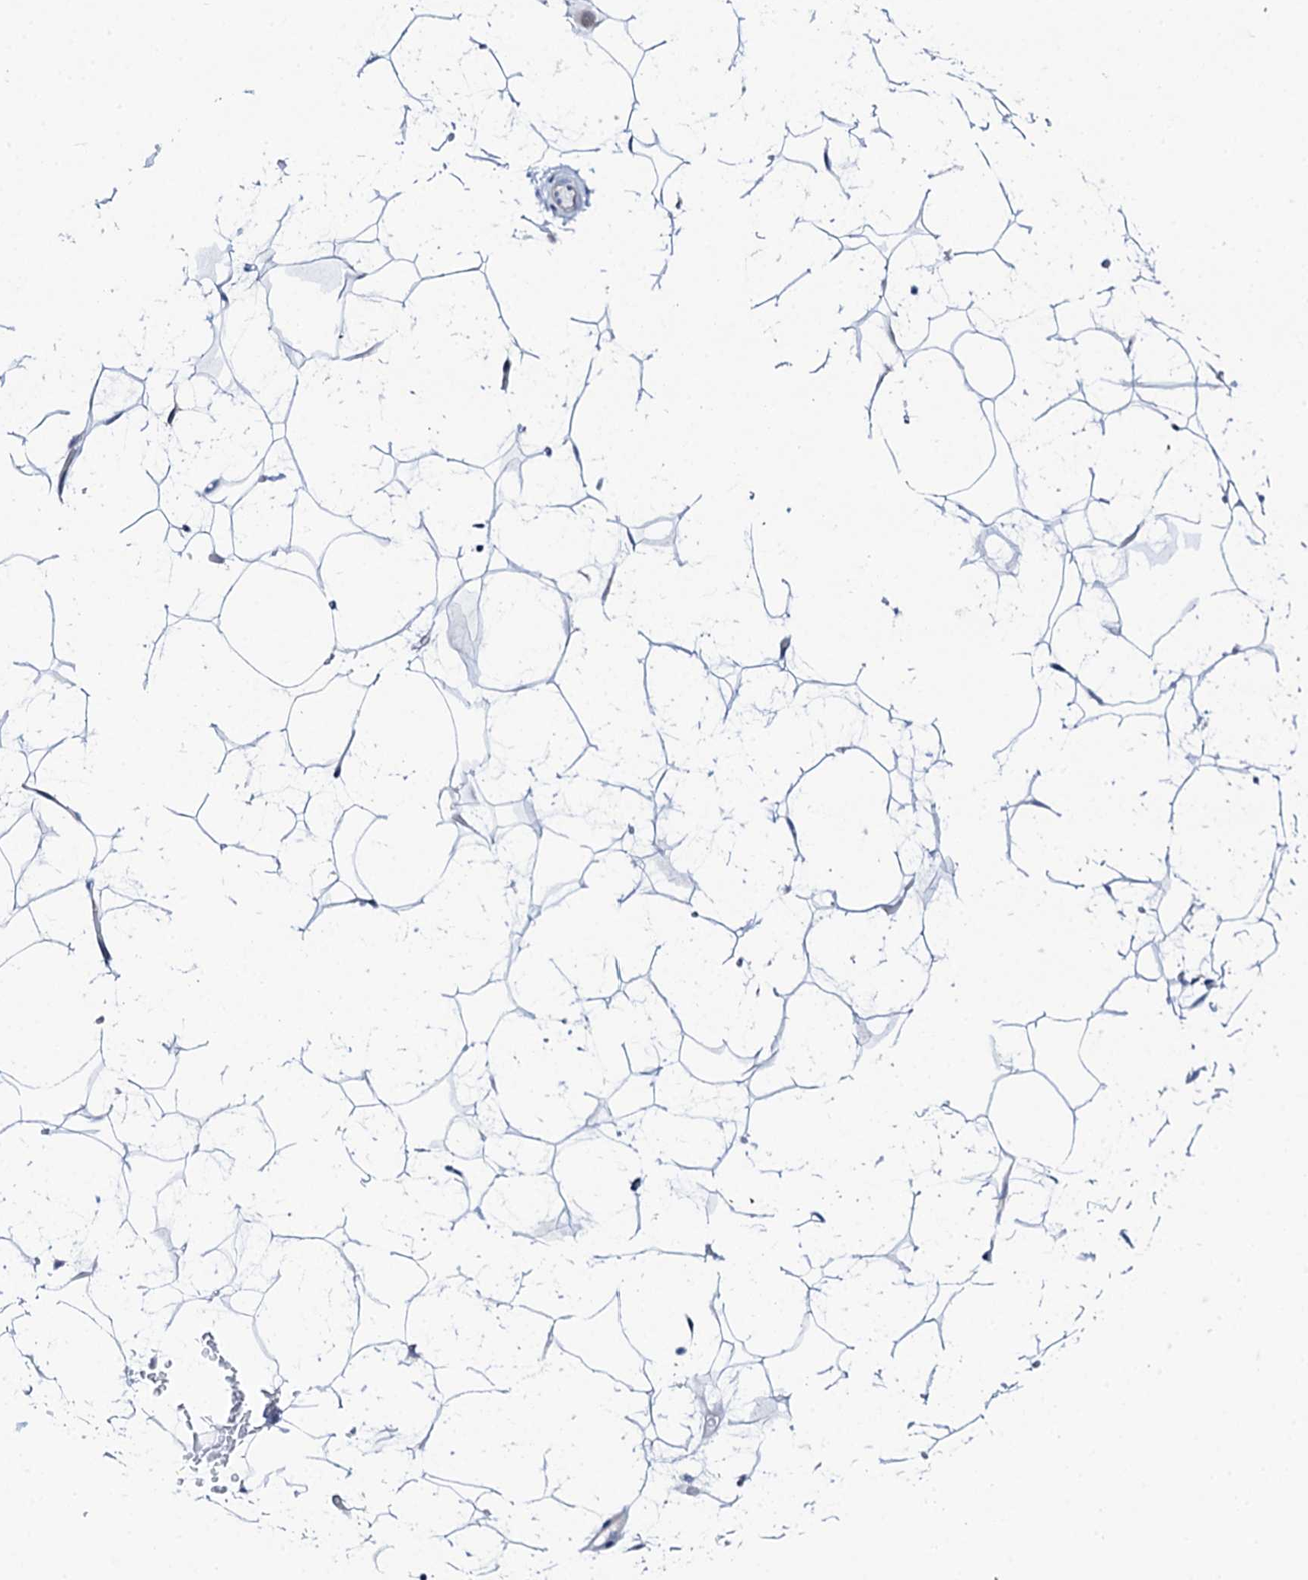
{"staining": {"intensity": "negative", "quantity": "none", "location": "none"}, "tissue": "adipose tissue", "cell_type": "Adipocytes", "image_type": "normal", "snomed": [{"axis": "morphology", "description": "Normal tissue, NOS"}, {"axis": "topography", "description": "Breast"}], "caption": "The histopathology image displays no significant positivity in adipocytes of adipose tissue. (DAB immunohistochemistry visualized using brightfield microscopy, high magnification).", "gene": "NUDT13", "patient": {"sex": "female", "age": 26}}